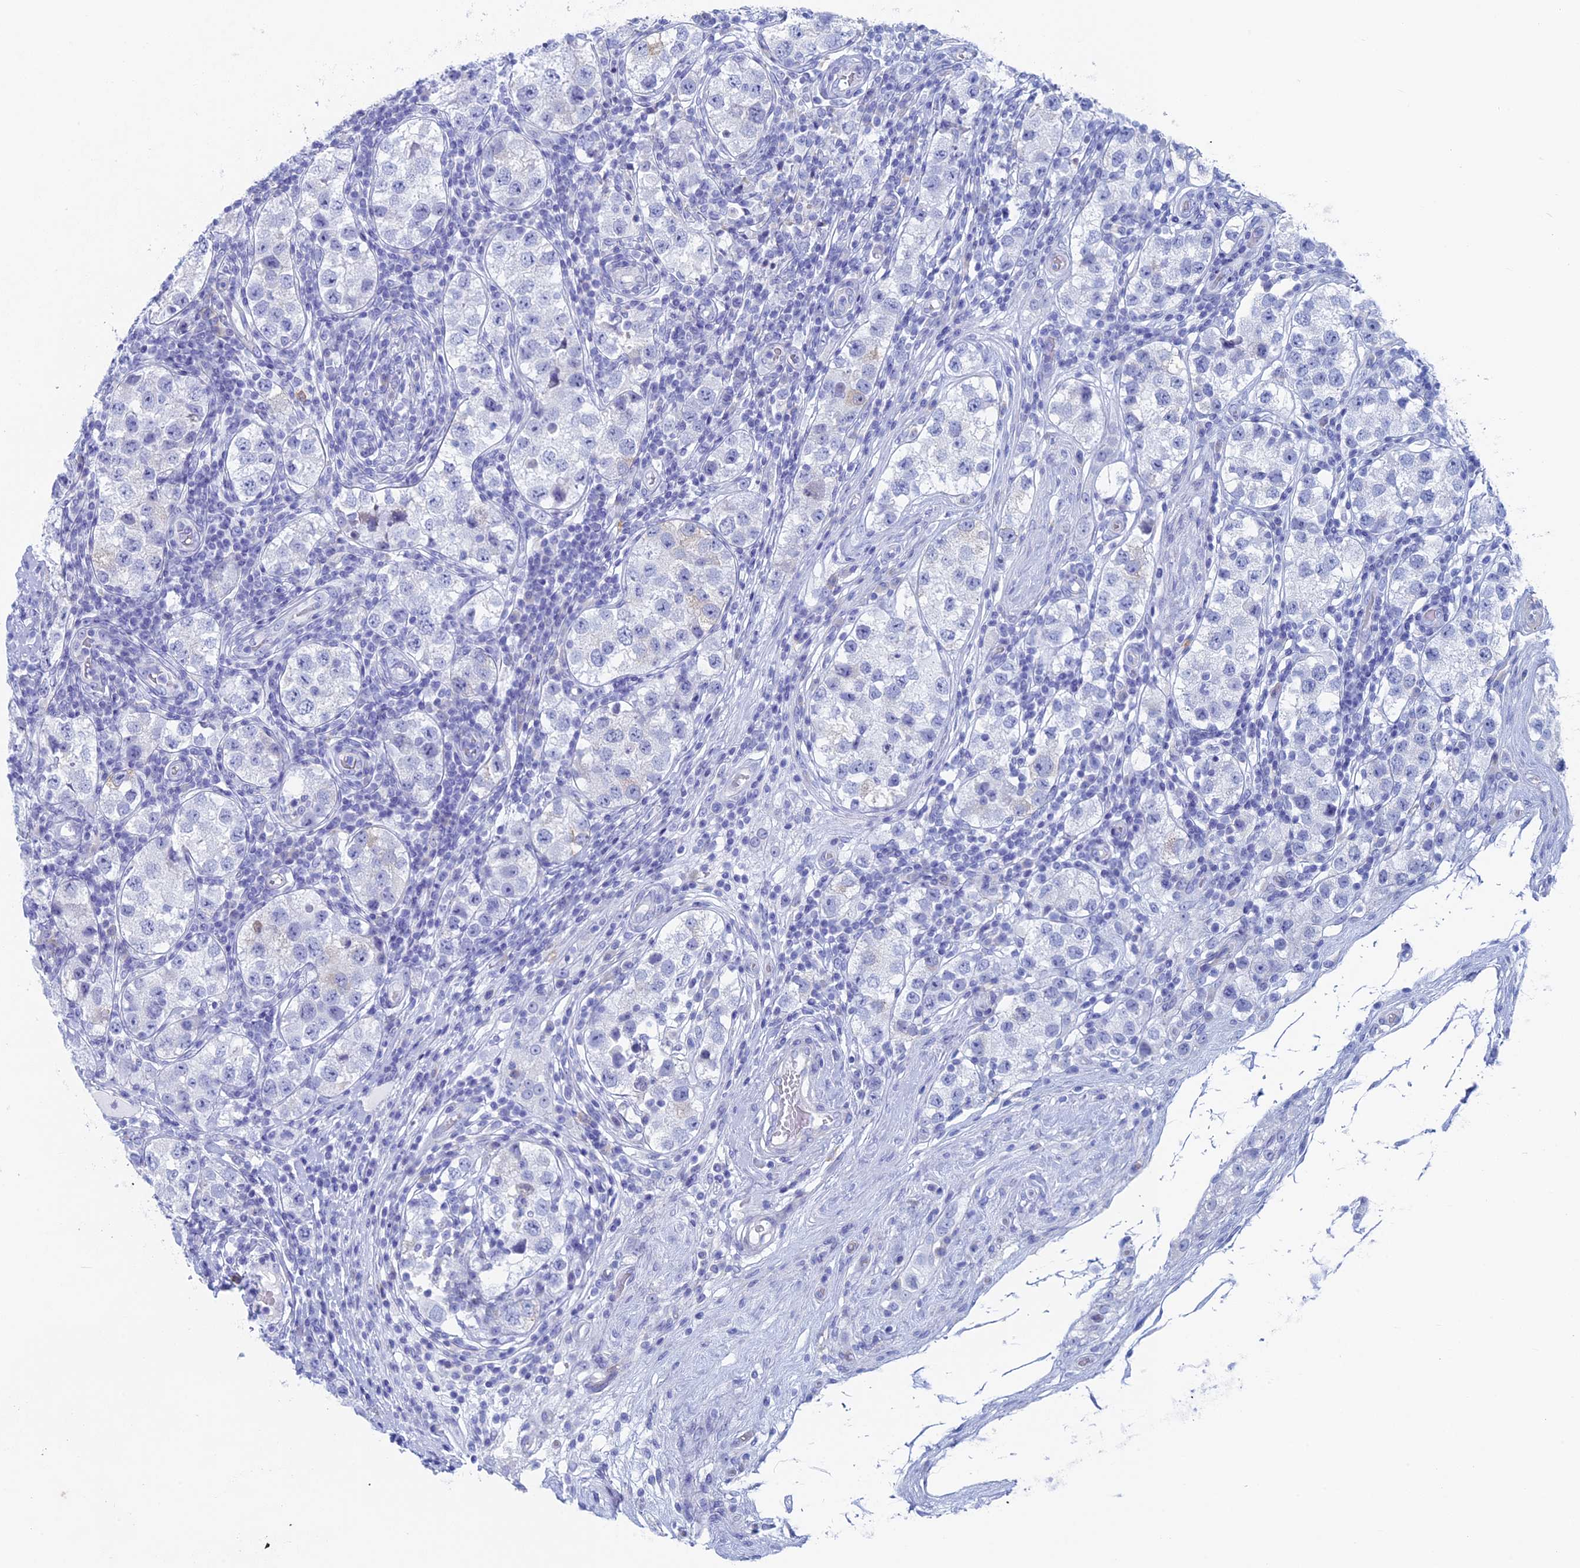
{"staining": {"intensity": "negative", "quantity": "none", "location": "none"}, "tissue": "testis cancer", "cell_type": "Tumor cells", "image_type": "cancer", "snomed": [{"axis": "morphology", "description": "Seminoma, NOS"}, {"axis": "topography", "description": "Testis"}], "caption": "The micrograph exhibits no staining of tumor cells in testis cancer.", "gene": "MAGEB6", "patient": {"sex": "male", "age": 34}}